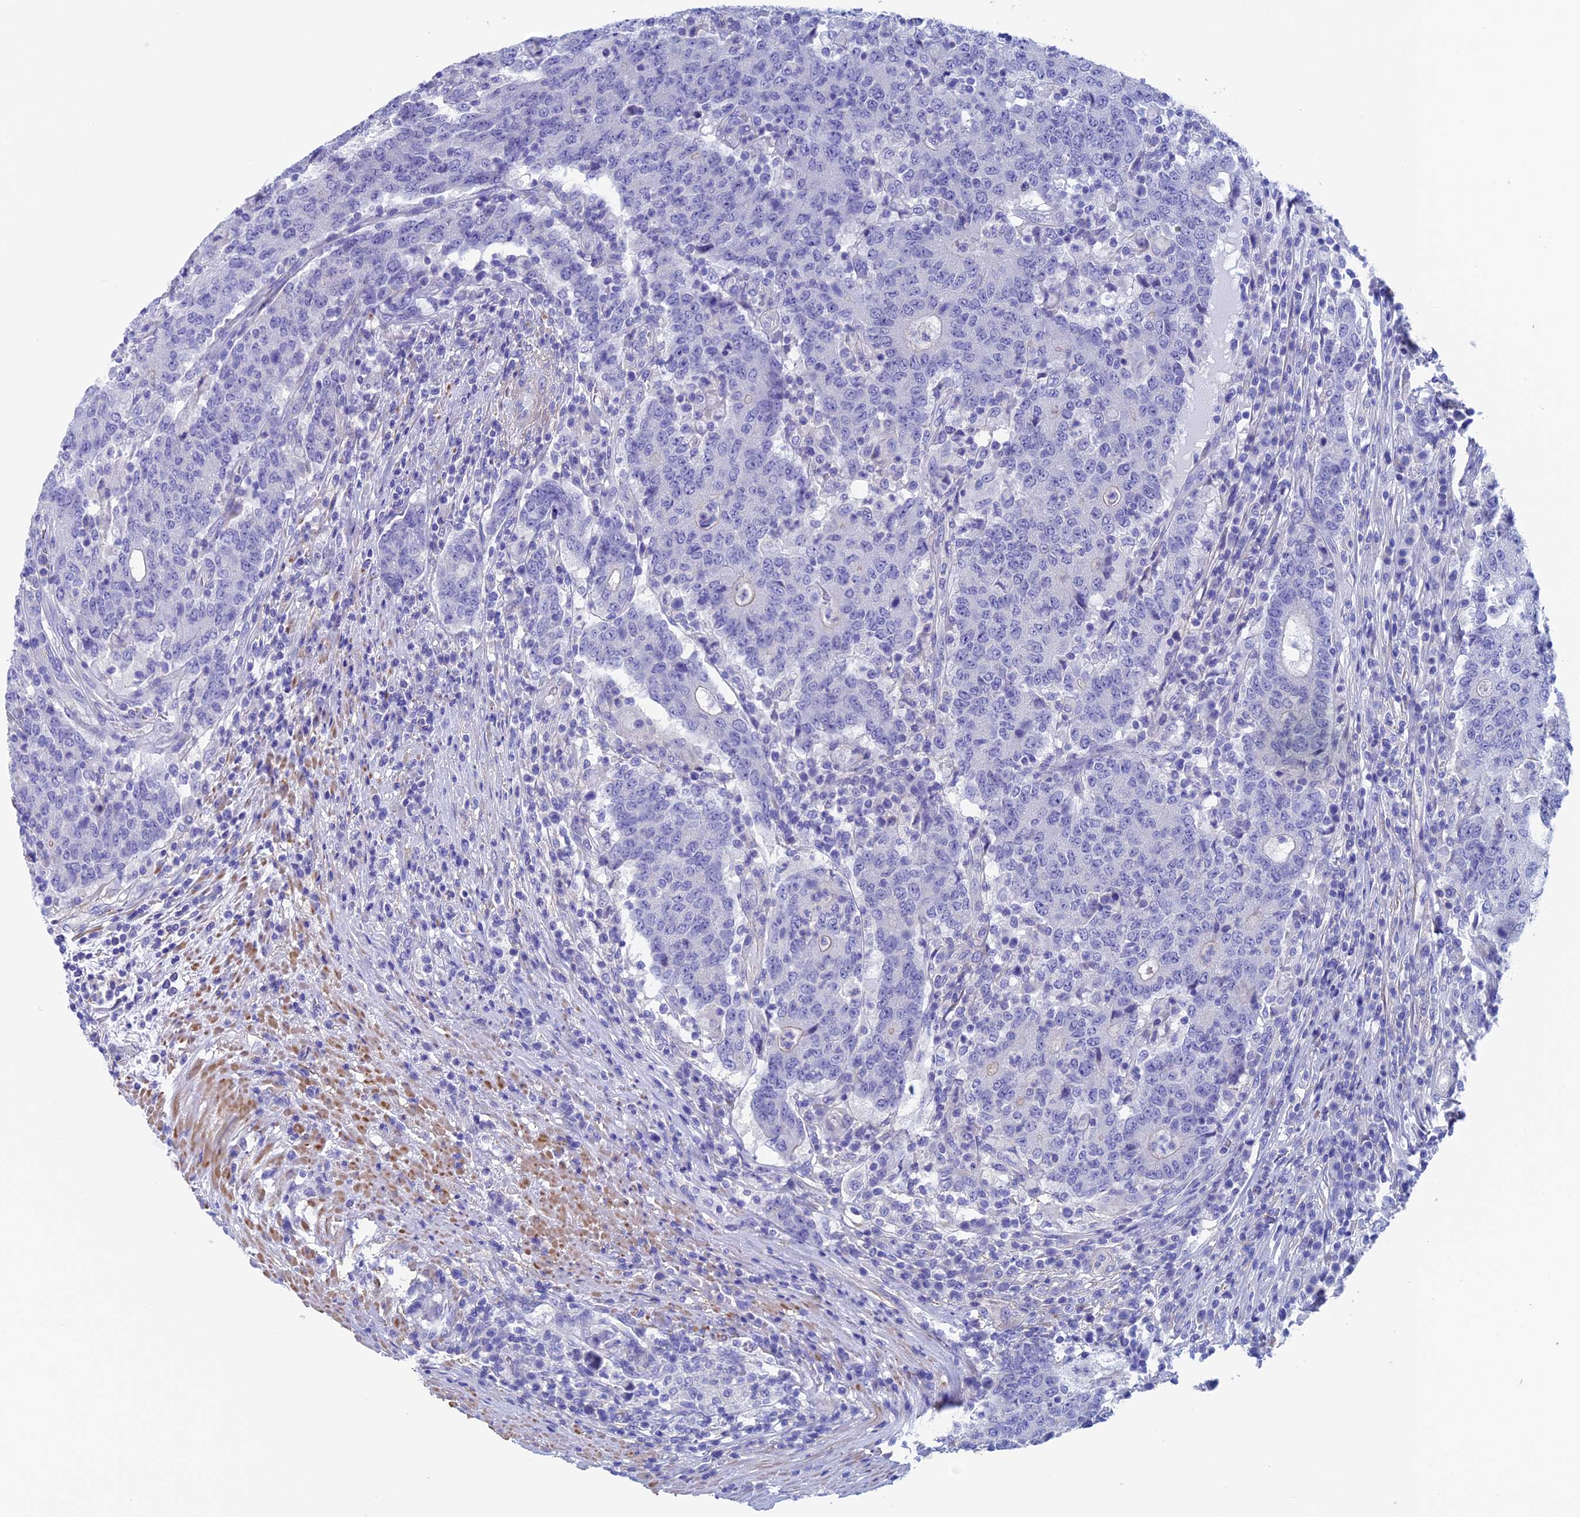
{"staining": {"intensity": "negative", "quantity": "none", "location": "none"}, "tissue": "colorectal cancer", "cell_type": "Tumor cells", "image_type": "cancer", "snomed": [{"axis": "morphology", "description": "Adenocarcinoma, NOS"}, {"axis": "topography", "description": "Colon"}], "caption": "Tumor cells are negative for brown protein staining in colorectal adenocarcinoma.", "gene": "ADH7", "patient": {"sex": "female", "age": 75}}